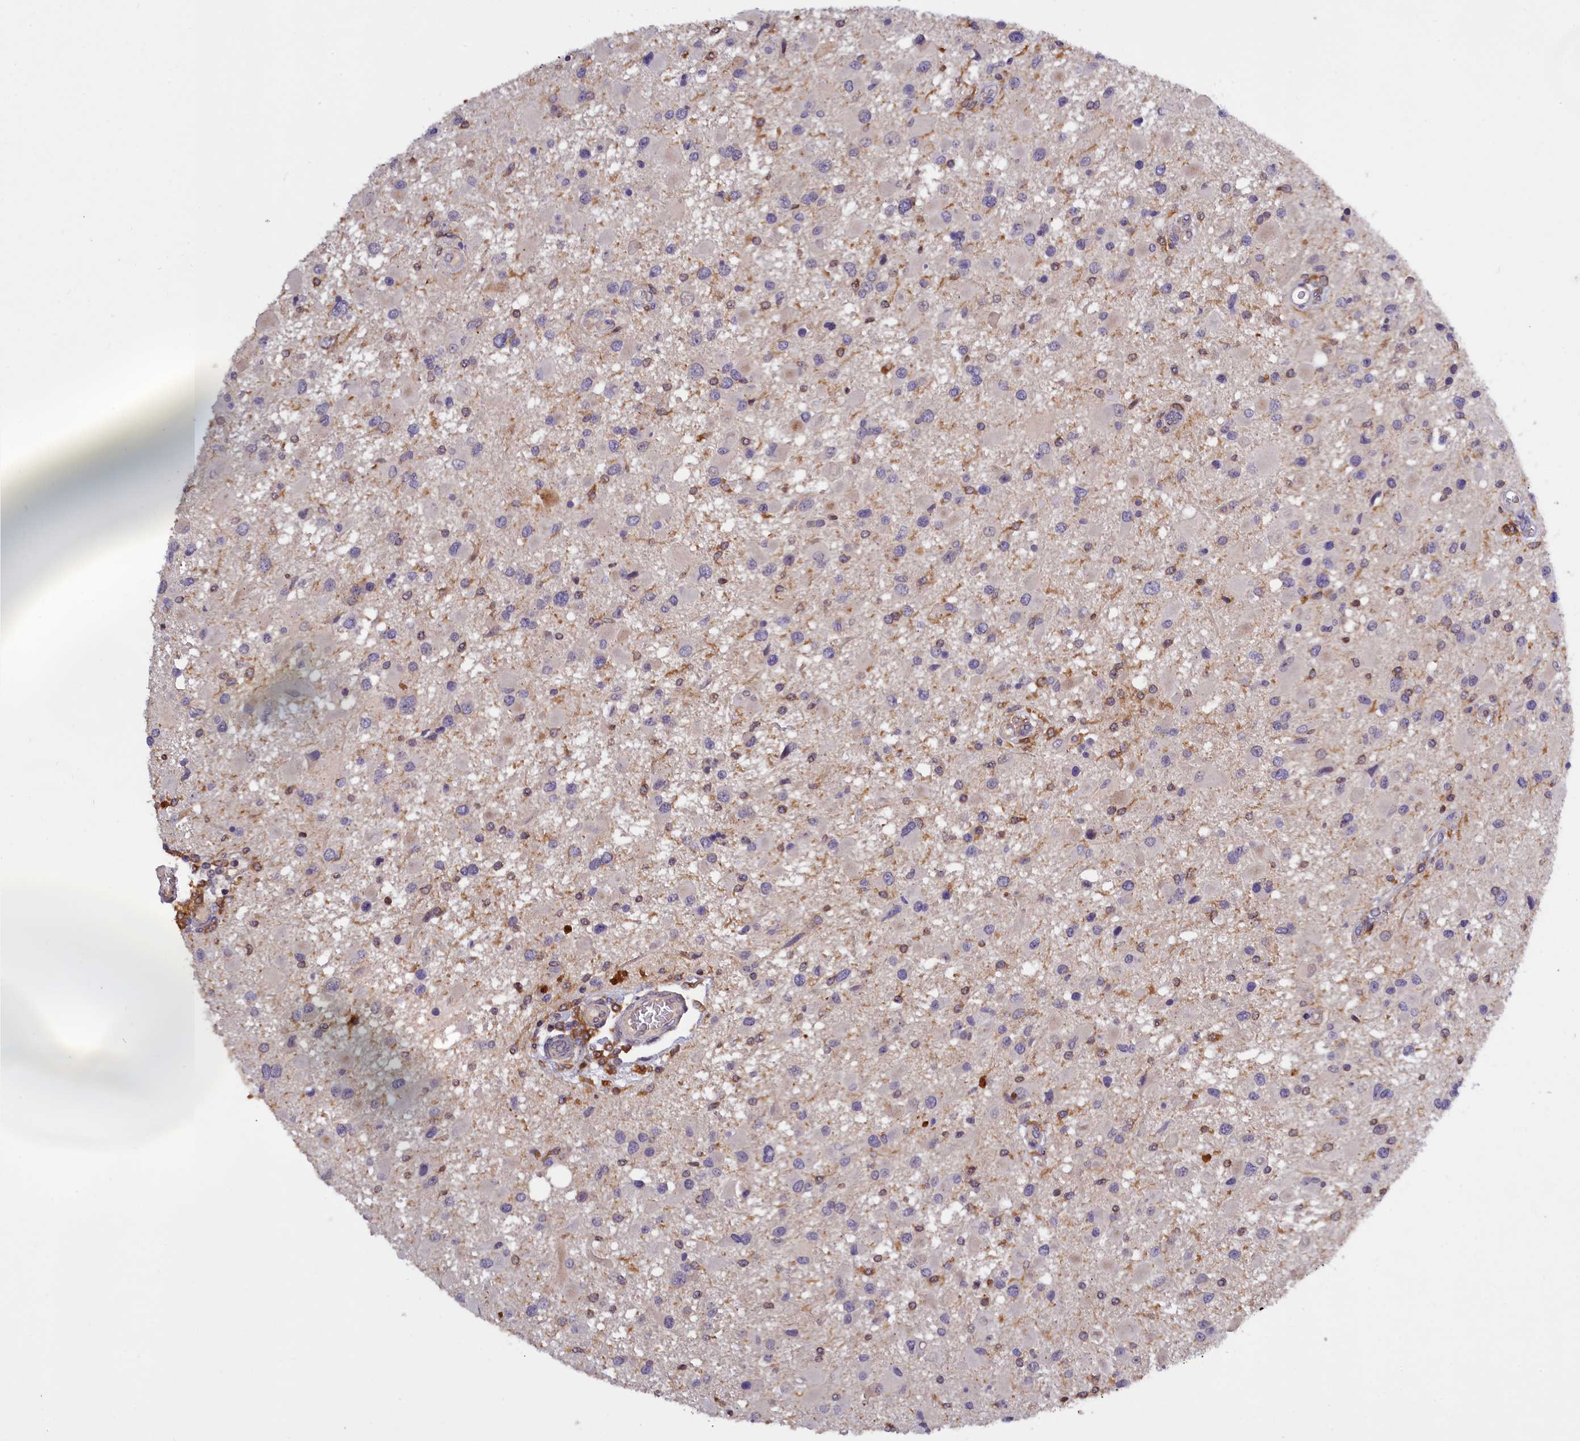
{"staining": {"intensity": "negative", "quantity": "none", "location": "none"}, "tissue": "glioma", "cell_type": "Tumor cells", "image_type": "cancer", "snomed": [{"axis": "morphology", "description": "Glioma, malignant, High grade"}, {"axis": "topography", "description": "Brain"}], "caption": "This is an immunohistochemistry histopathology image of high-grade glioma (malignant). There is no staining in tumor cells.", "gene": "NAIP", "patient": {"sex": "male", "age": 53}}